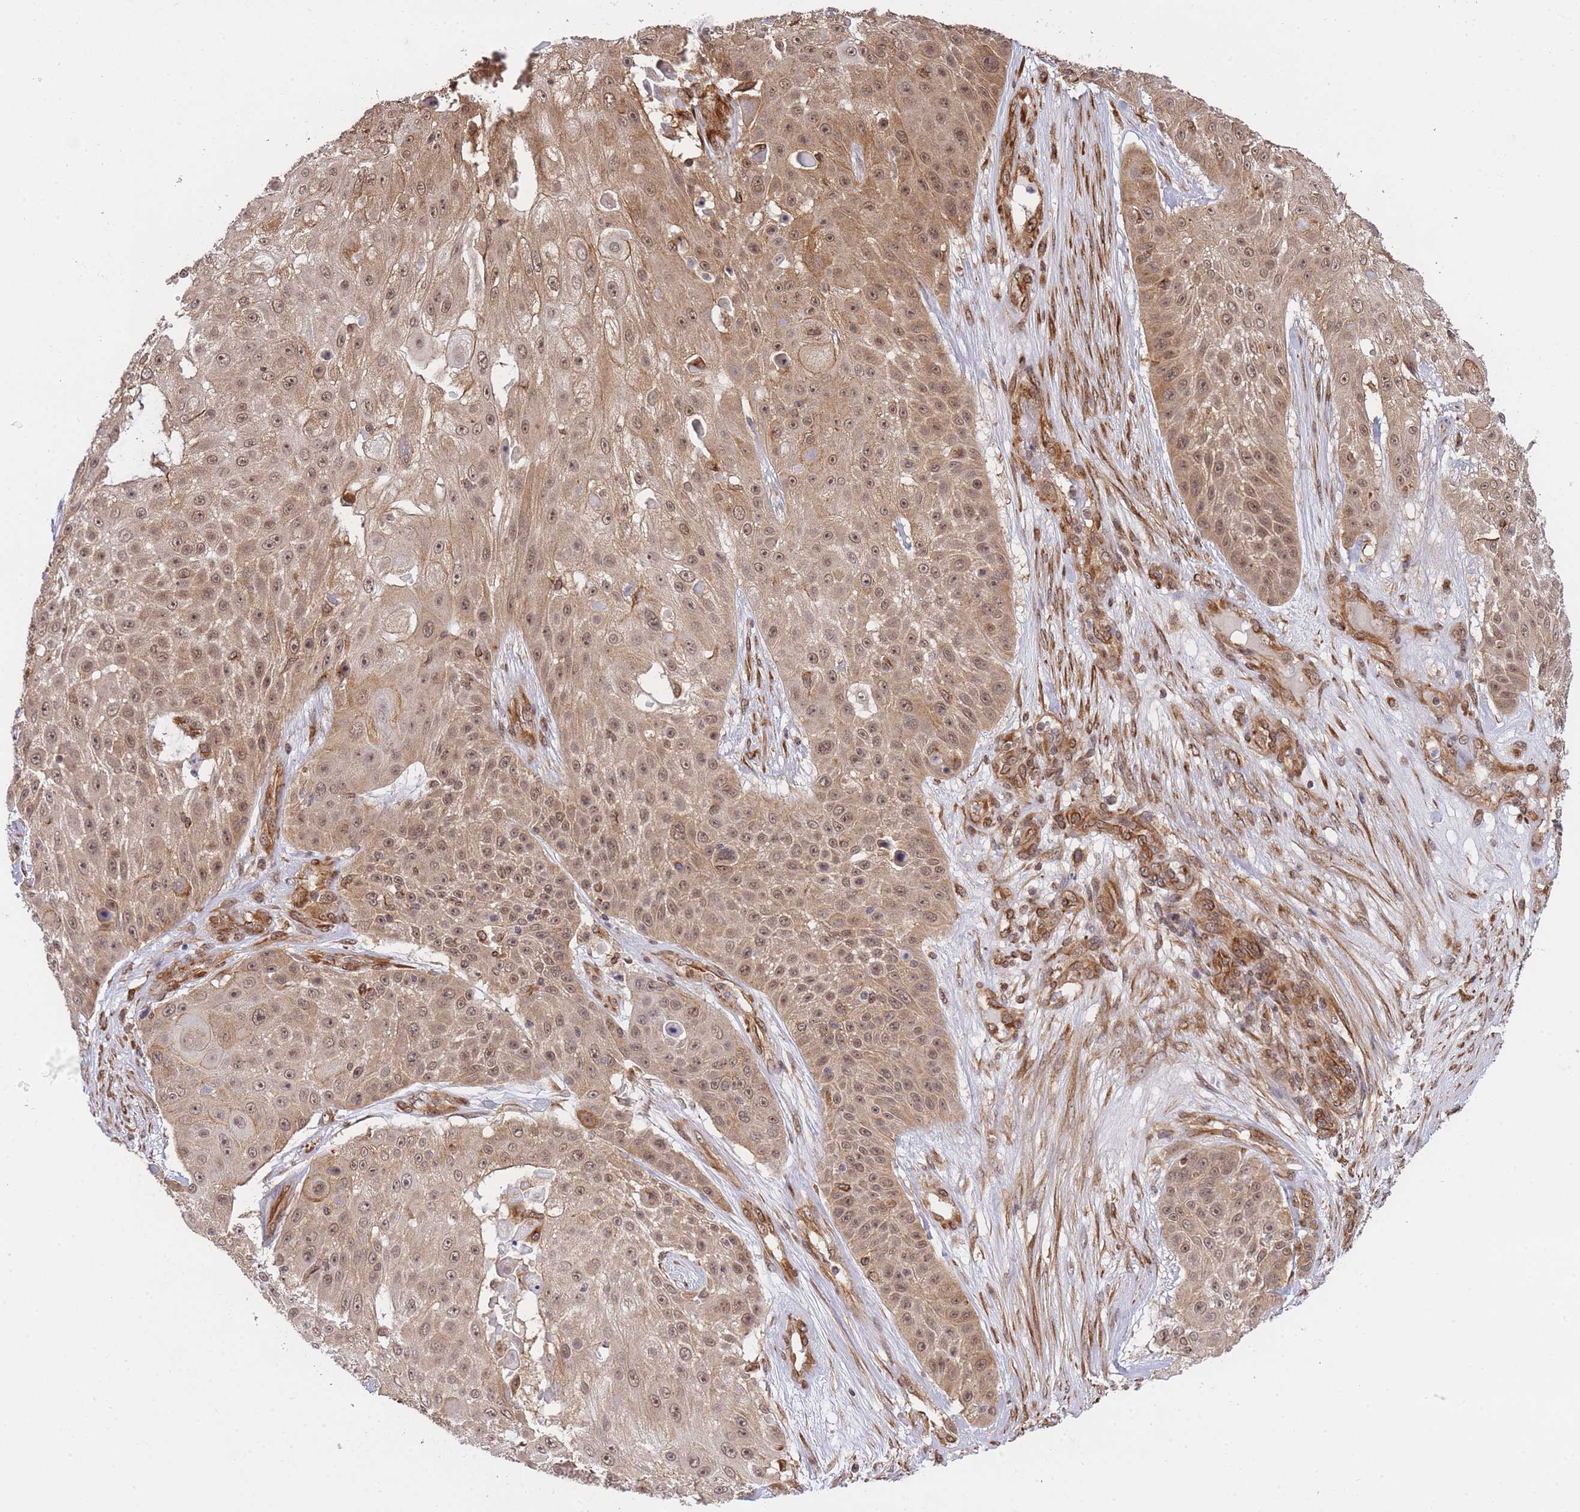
{"staining": {"intensity": "moderate", "quantity": ">75%", "location": "cytoplasmic/membranous,nuclear"}, "tissue": "skin cancer", "cell_type": "Tumor cells", "image_type": "cancer", "snomed": [{"axis": "morphology", "description": "Squamous cell carcinoma, NOS"}, {"axis": "topography", "description": "Skin"}], "caption": "DAB immunohistochemical staining of human skin squamous cell carcinoma demonstrates moderate cytoplasmic/membranous and nuclear protein staining in approximately >75% of tumor cells.", "gene": "EXOSC8", "patient": {"sex": "female", "age": 86}}